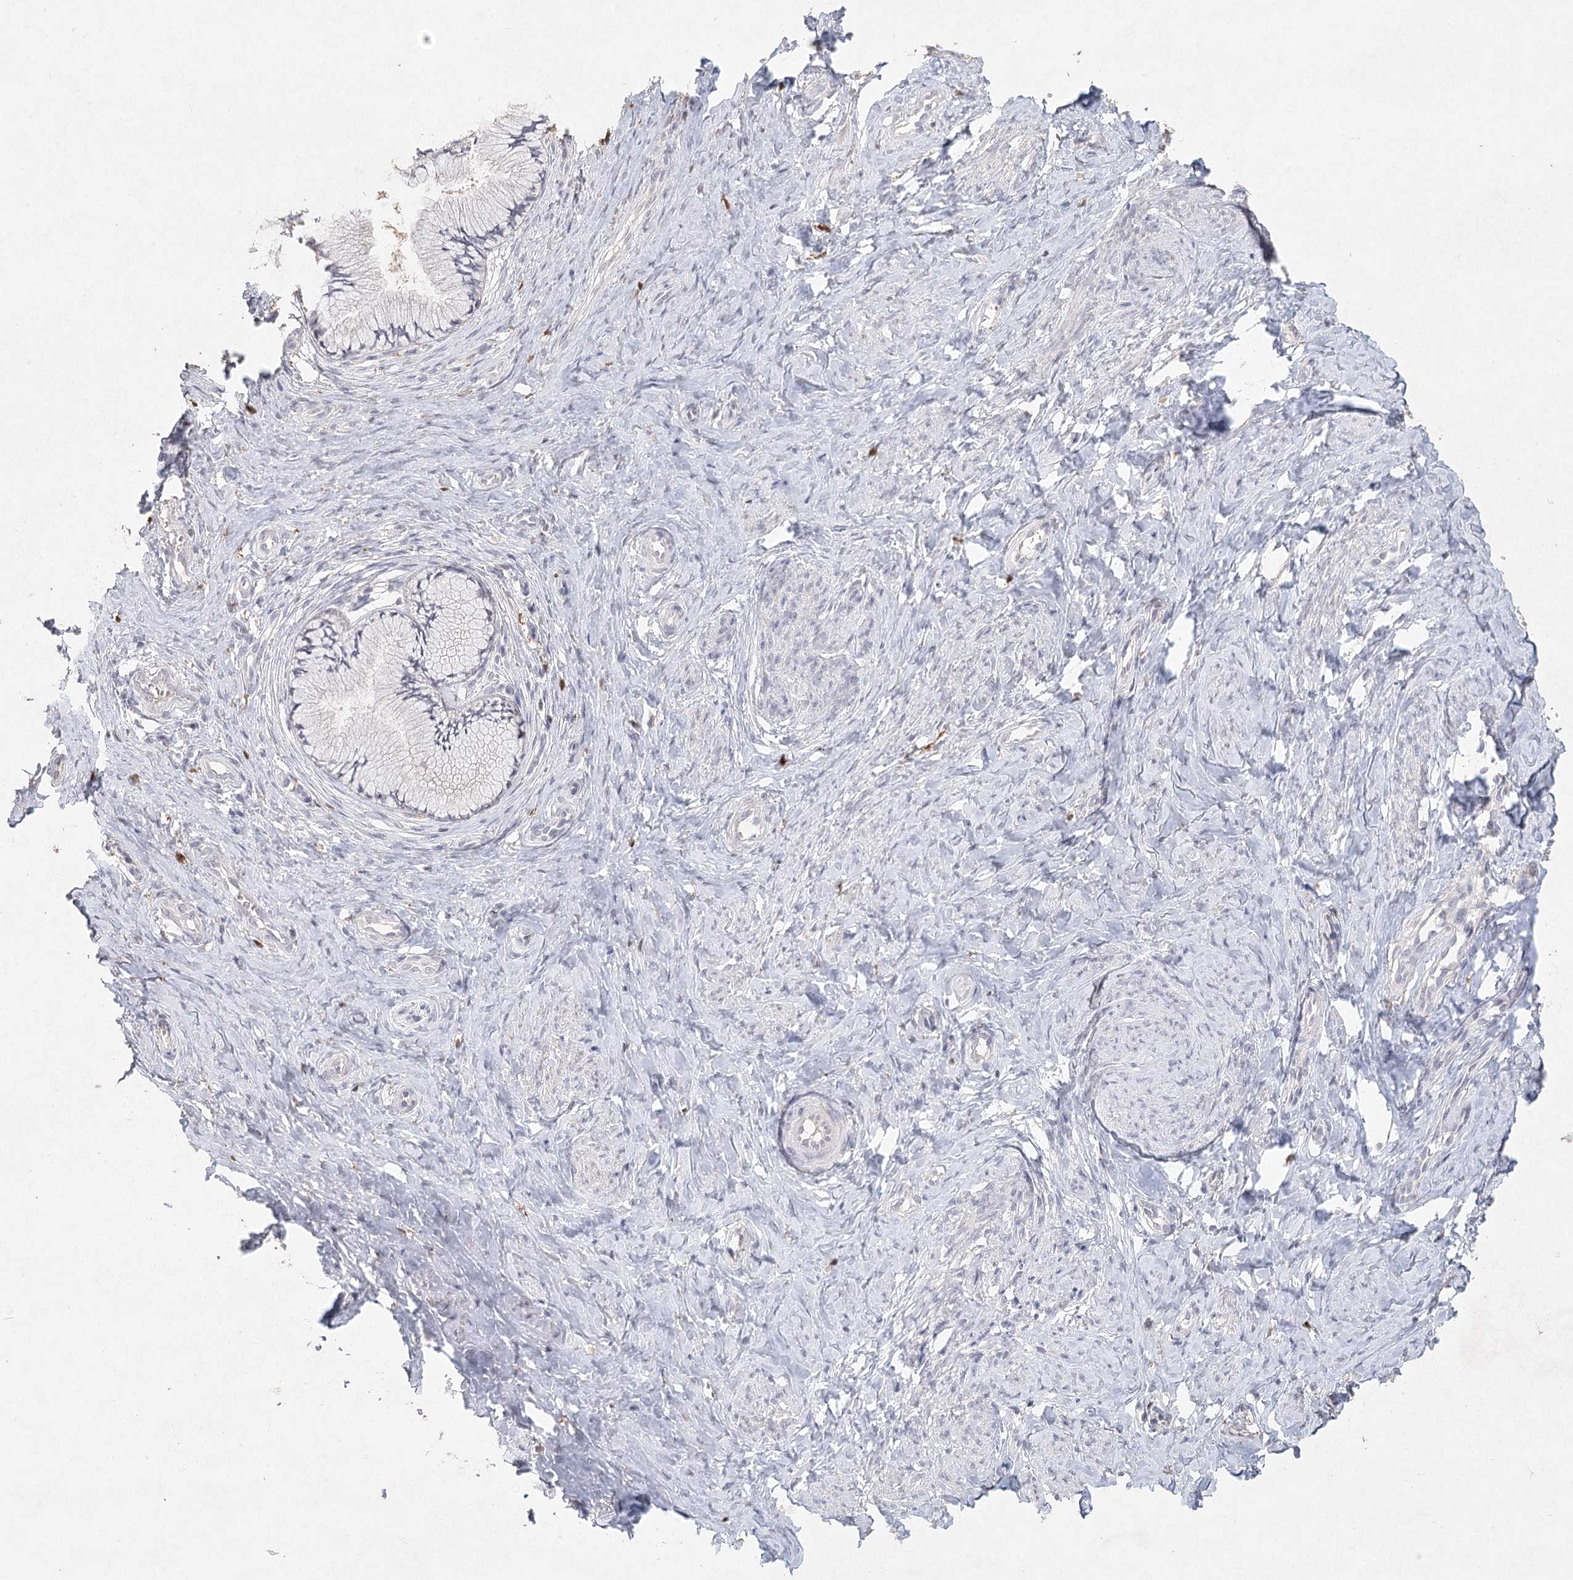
{"staining": {"intensity": "negative", "quantity": "none", "location": "none"}, "tissue": "cervix", "cell_type": "Glandular cells", "image_type": "normal", "snomed": [{"axis": "morphology", "description": "Normal tissue, NOS"}, {"axis": "topography", "description": "Cervix"}], "caption": "Immunohistochemistry micrograph of normal human cervix stained for a protein (brown), which reveals no positivity in glandular cells.", "gene": "ARSI", "patient": {"sex": "female", "age": 36}}